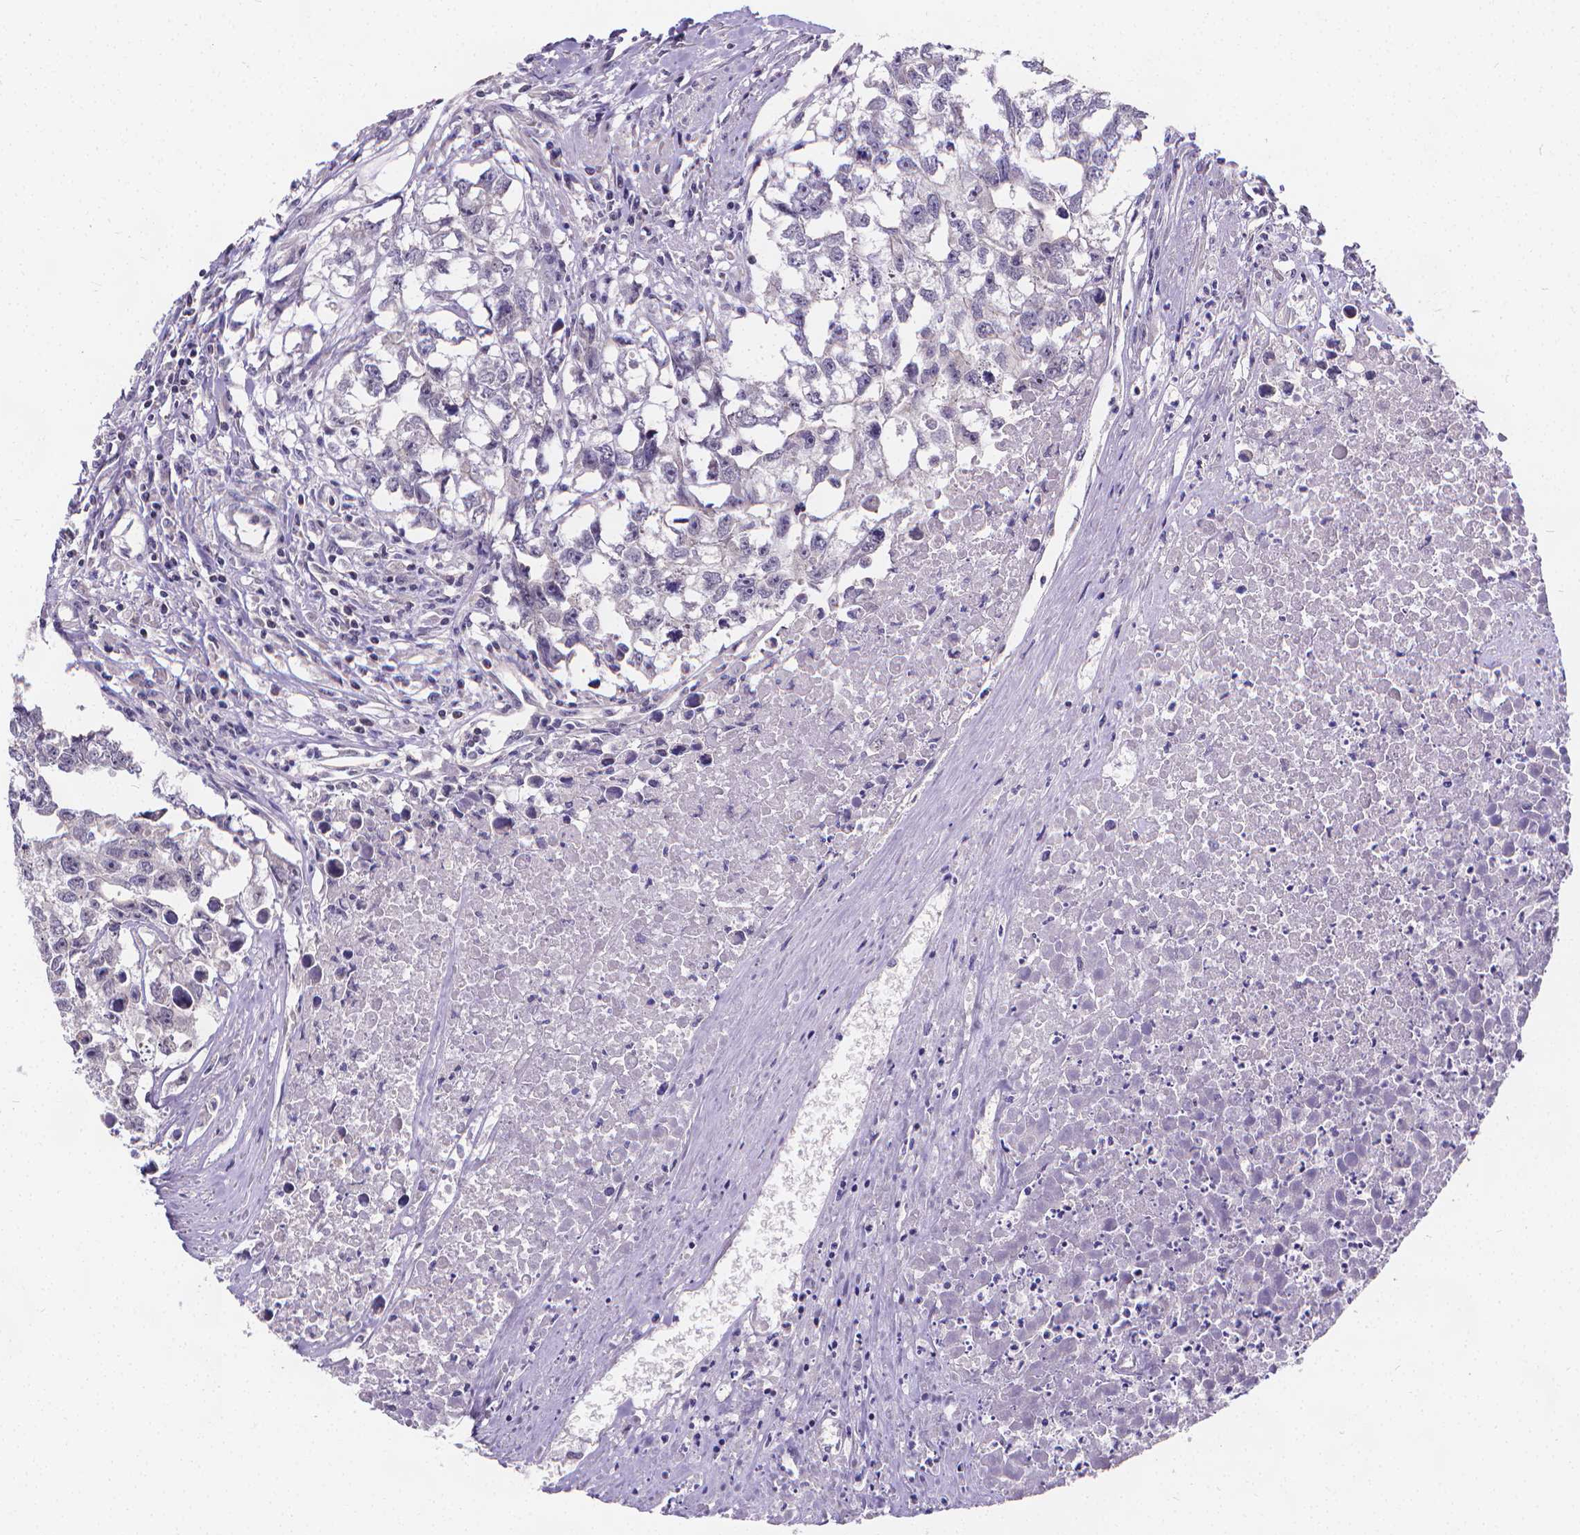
{"staining": {"intensity": "negative", "quantity": "none", "location": "none"}, "tissue": "testis cancer", "cell_type": "Tumor cells", "image_type": "cancer", "snomed": [{"axis": "morphology", "description": "Carcinoma, Embryonal, NOS"}, {"axis": "morphology", "description": "Teratoma, malignant, NOS"}, {"axis": "topography", "description": "Testis"}], "caption": "The immunohistochemistry (IHC) image has no significant positivity in tumor cells of embryonal carcinoma (testis) tissue.", "gene": "GLRB", "patient": {"sex": "male", "age": 44}}